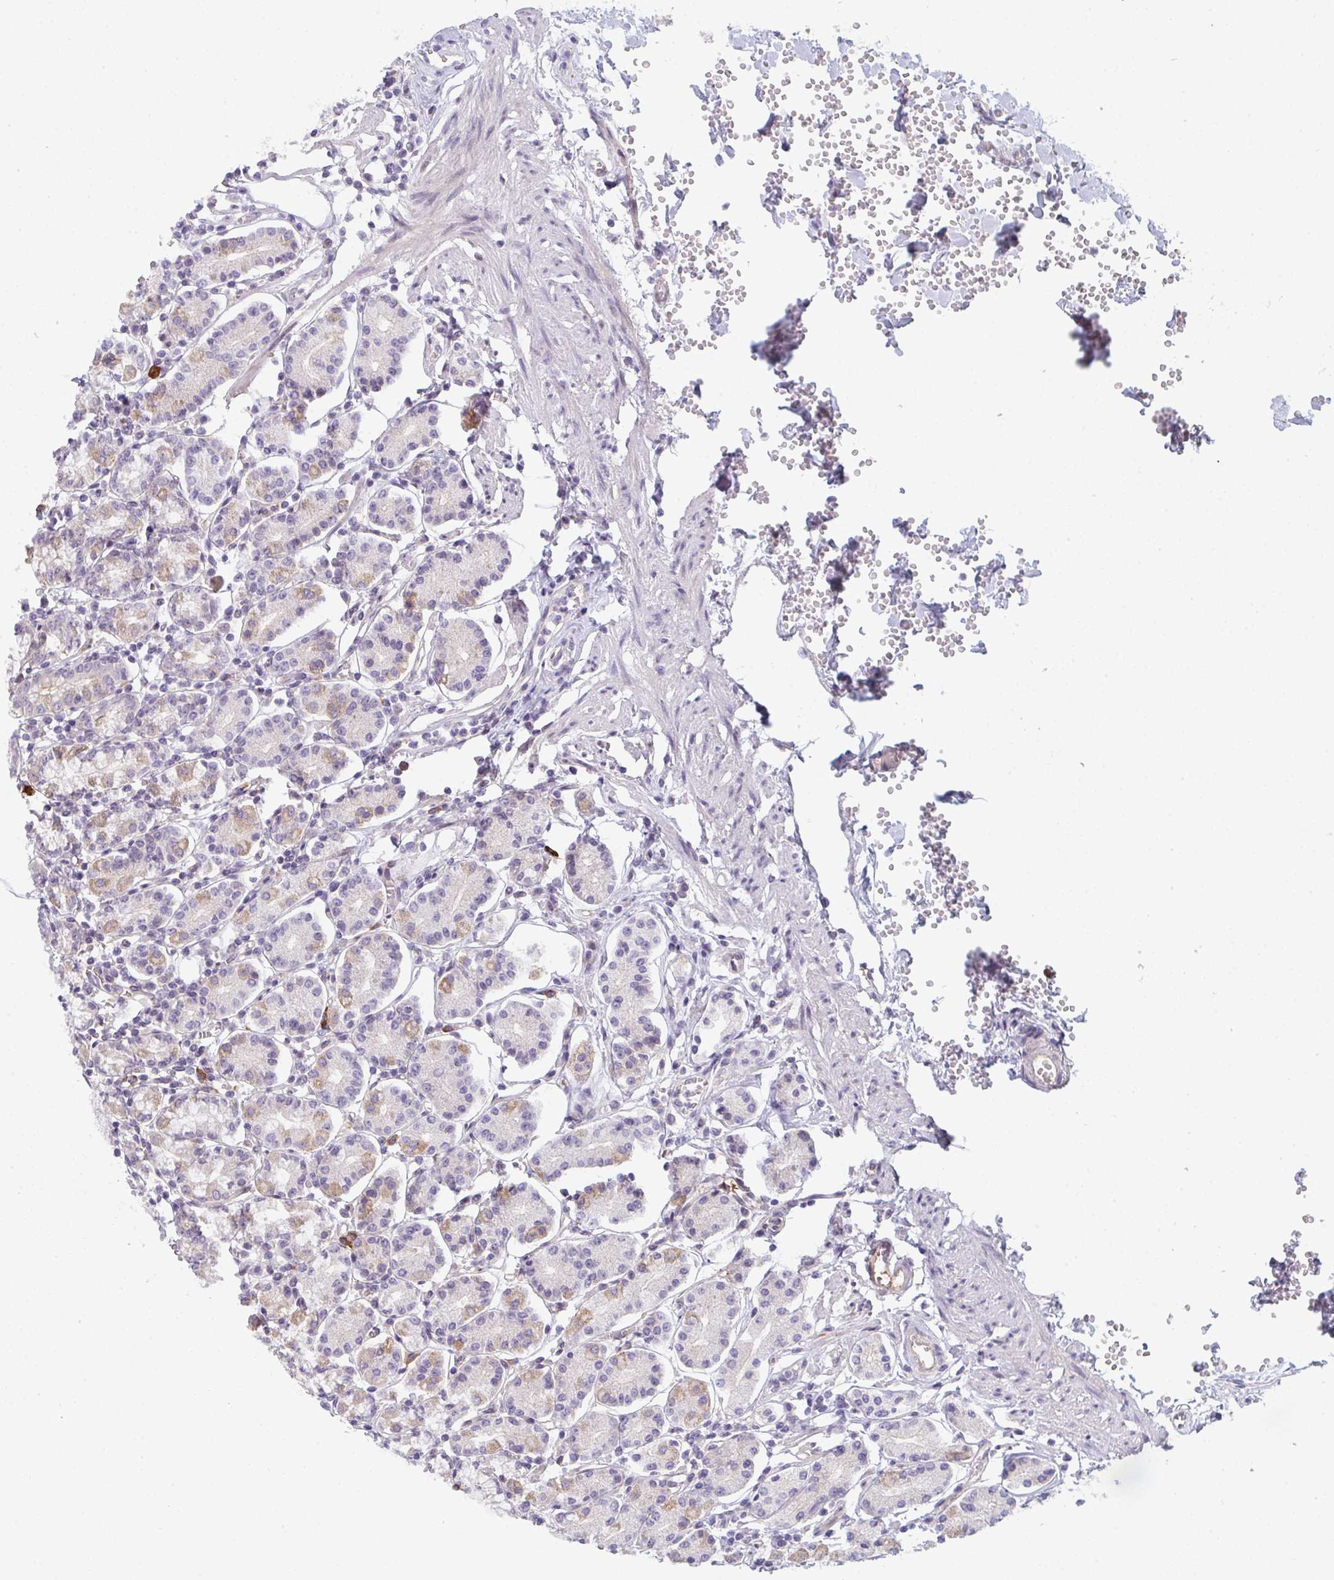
{"staining": {"intensity": "moderate", "quantity": "25%-75%", "location": "cytoplasmic/membranous"}, "tissue": "stomach", "cell_type": "Glandular cells", "image_type": "normal", "snomed": [{"axis": "morphology", "description": "Normal tissue, NOS"}, {"axis": "topography", "description": "Stomach"}], "caption": "Immunohistochemistry staining of unremarkable stomach, which shows medium levels of moderate cytoplasmic/membranous expression in about 25%-75% of glandular cells indicating moderate cytoplasmic/membranous protein positivity. The staining was performed using DAB (brown) for protein detection and nuclei were counterstained in hematoxylin (blue).", "gene": "TNFRSF10A", "patient": {"sex": "female", "age": 62}}